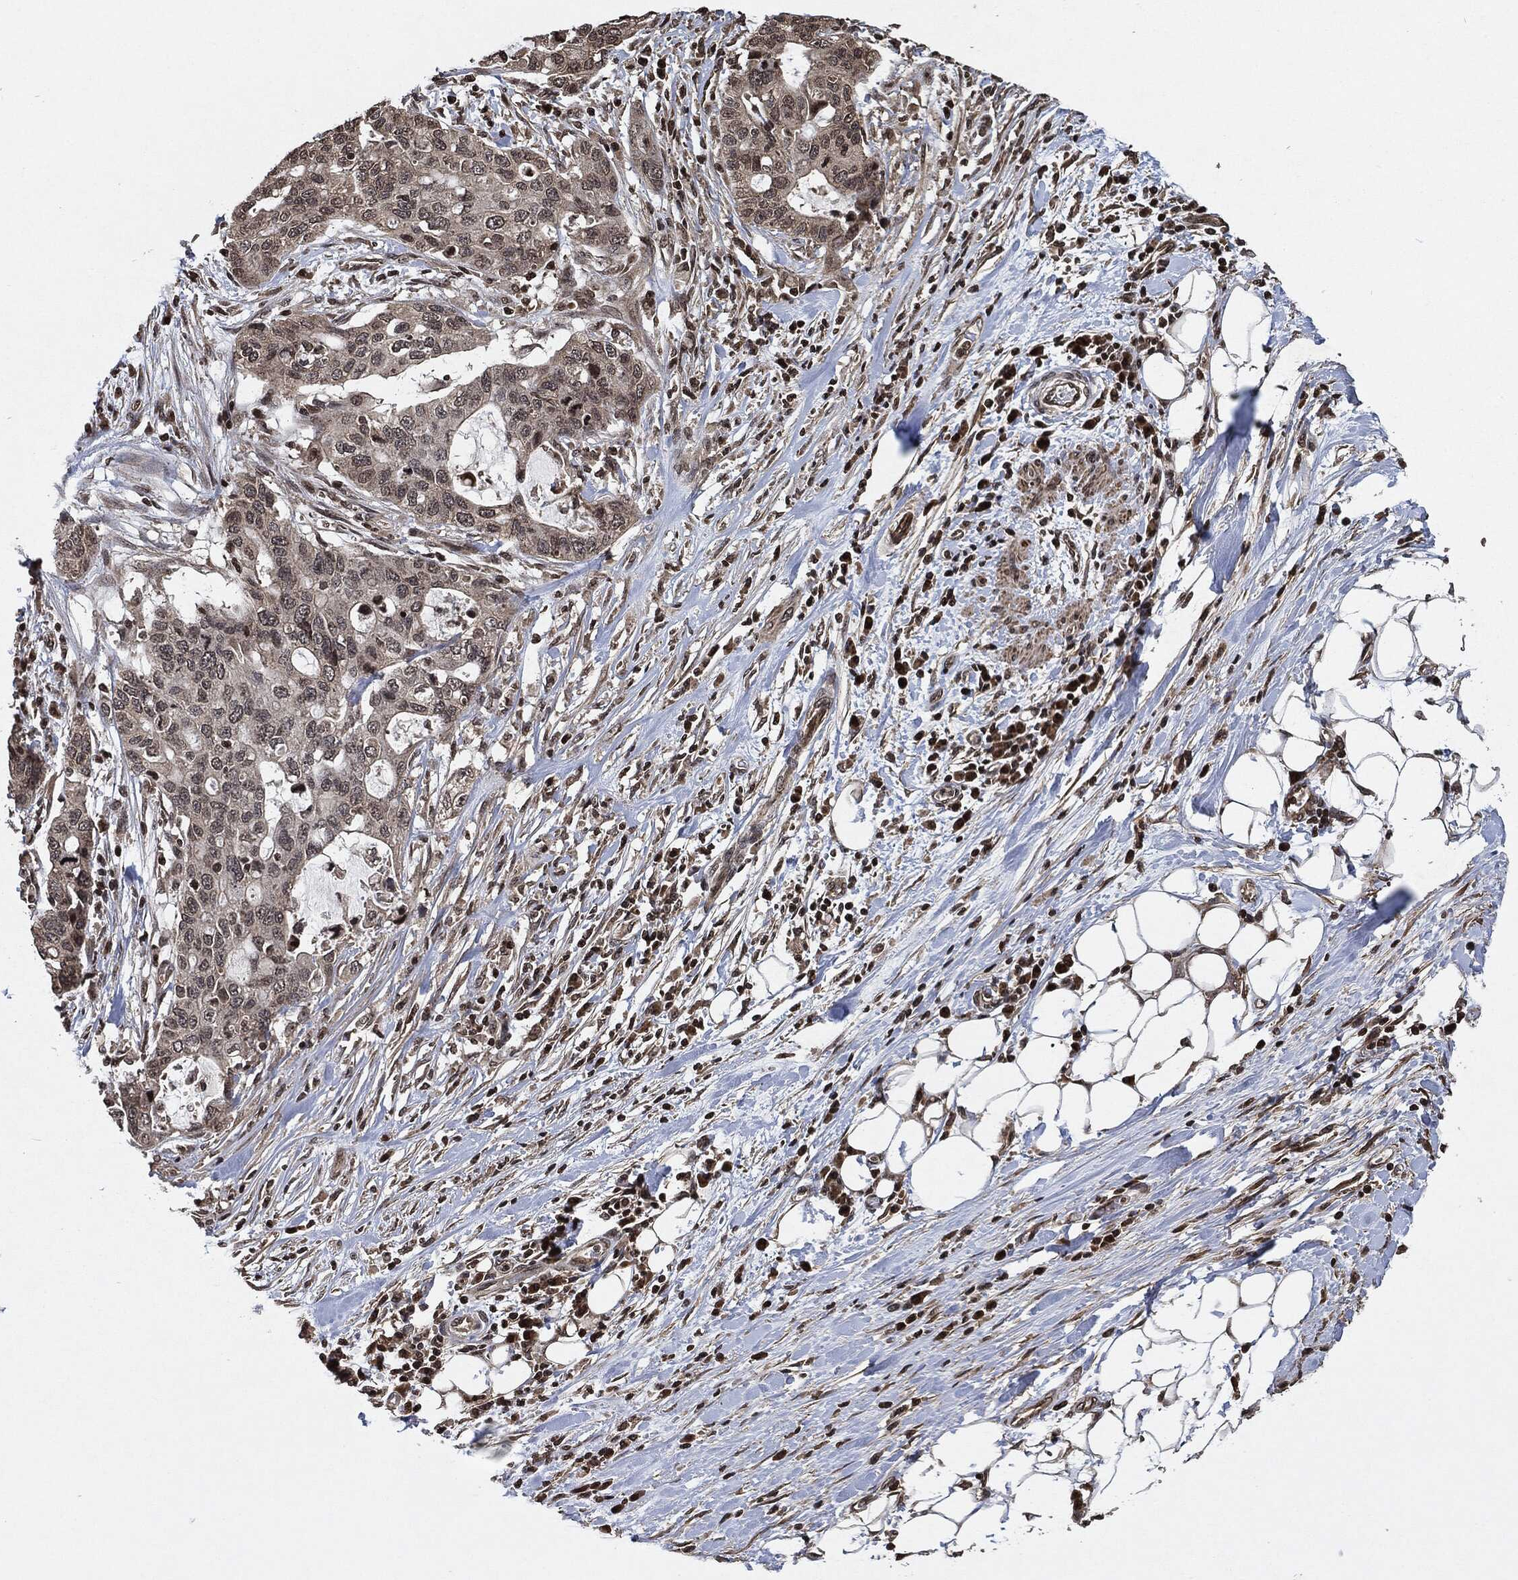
{"staining": {"intensity": "negative", "quantity": "none", "location": "none"}, "tissue": "stomach cancer", "cell_type": "Tumor cells", "image_type": "cancer", "snomed": [{"axis": "morphology", "description": "Adenocarcinoma, NOS"}, {"axis": "topography", "description": "Stomach"}], "caption": "The image exhibits no significant expression in tumor cells of stomach cancer.", "gene": "PDK1", "patient": {"sex": "male", "age": 54}}